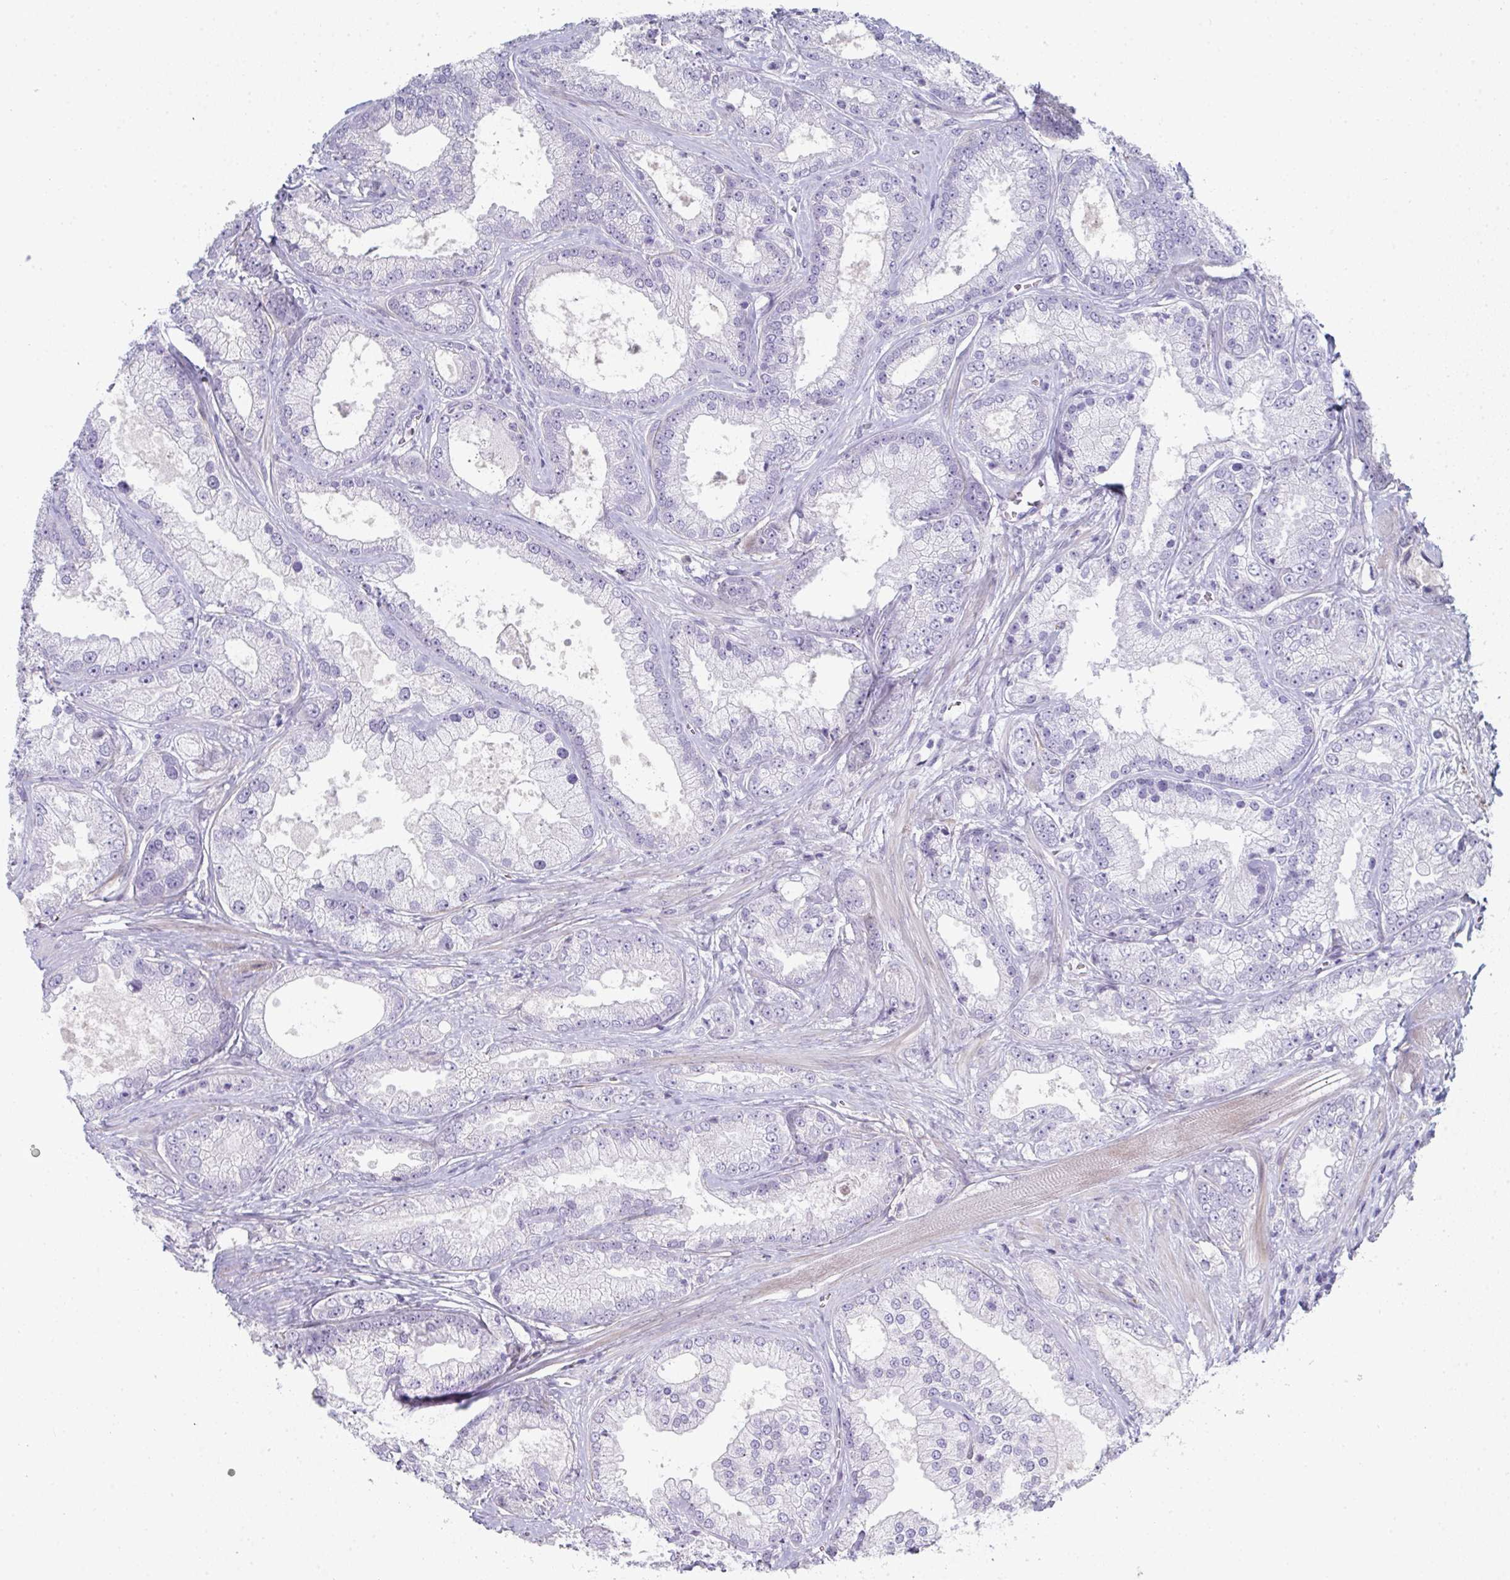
{"staining": {"intensity": "negative", "quantity": "none", "location": "none"}, "tissue": "prostate cancer", "cell_type": "Tumor cells", "image_type": "cancer", "snomed": [{"axis": "morphology", "description": "Adenocarcinoma, High grade"}, {"axis": "topography", "description": "Prostate"}], "caption": "Immunohistochemistry micrograph of human prostate cancer stained for a protein (brown), which demonstrates no staining in tumor cells.", "gene": "A1CF", "patient": {"sex": "male", "age": 67}}